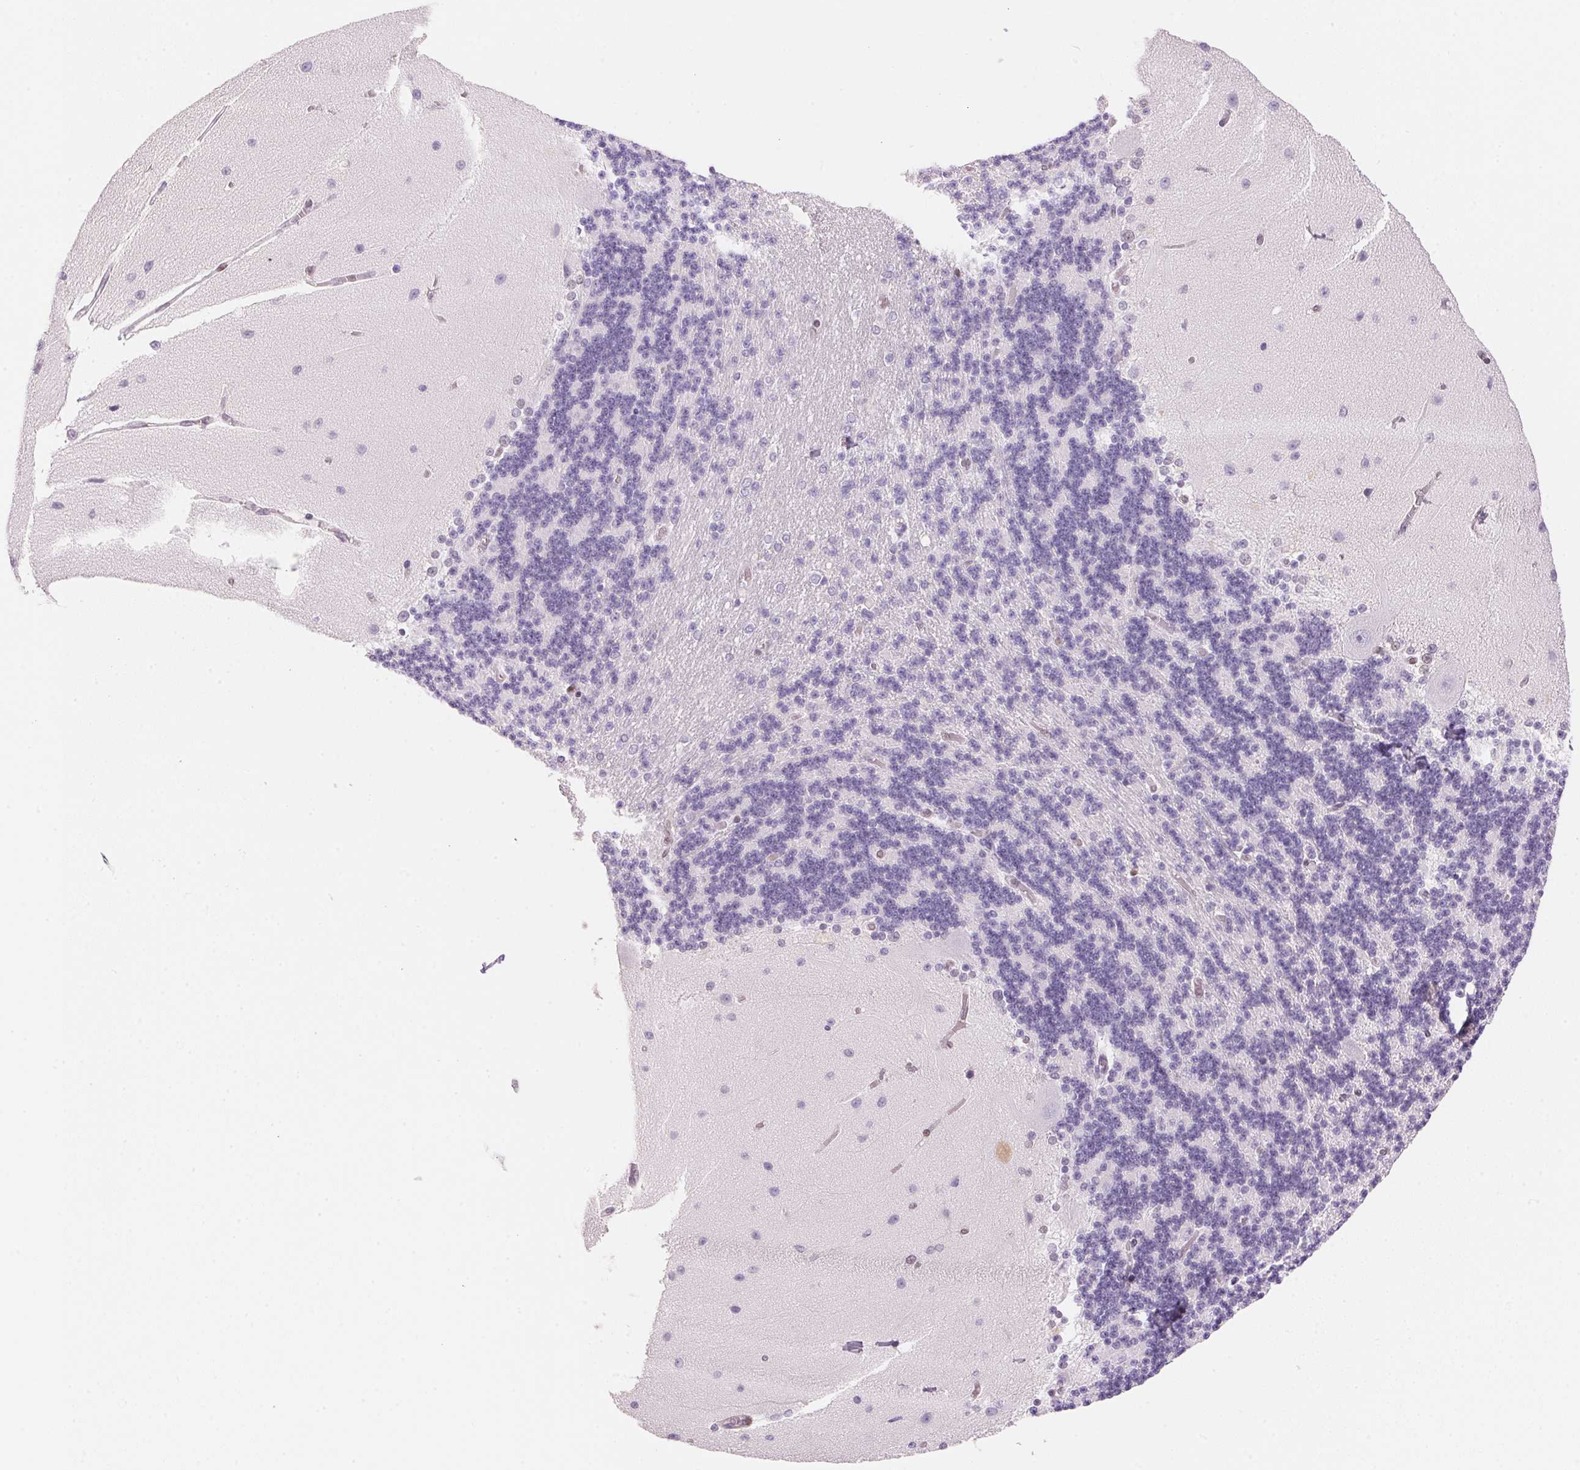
{"staining": {"intensity": "negative", "quantity": "none", "location": "none"}, "tissue": "cerebellum", "cell_type": "Cells in granular layer", "image_type": "normal", "snomed": [{"axis": "morphology", "description": "Normal tissue, NOS"}, {"axis": "topography", "description": "Cerebellum"}], "caption": "The image displays no significant expression in cells in granular layer of cerebellum.", "gene": "SMTN", "patient": {"sex": "female", "age": 54}}